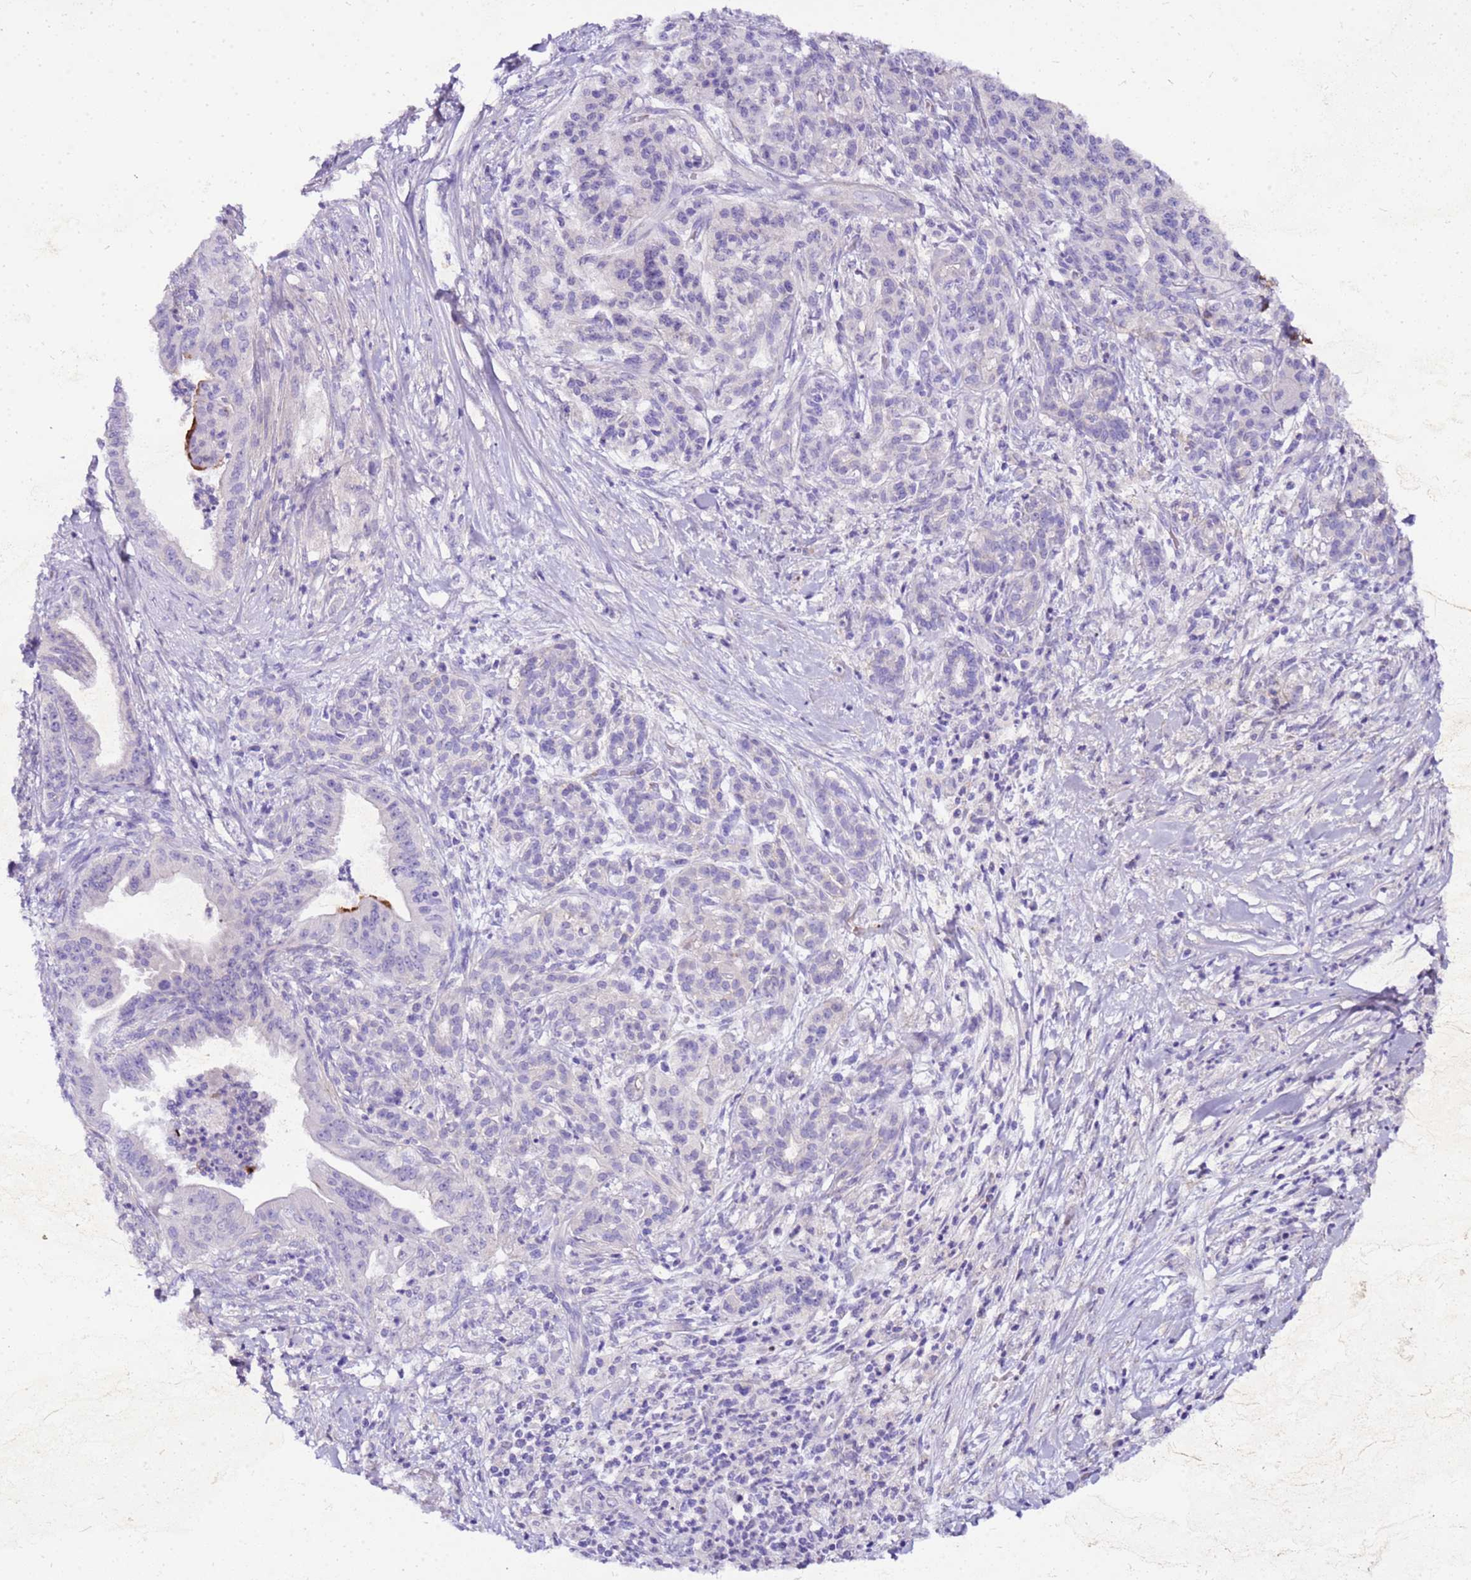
{"staining": {"intensity": "negative", "quantity": "none", "location": "none"}, "tissue": "pancreatic cancer", "cell_type": "Tumor cells", "image_type": "cancer", "snomed": [{"axis": "morphology", "description": "Adenocarcinoma, NOS"}, {"axis": "topography", "description": "Pancreas"}], "caption": "This image is of pancreatic adenocarcinoma stained with immunohistochemistry to label a protein in brown with the nuclei are counter-stained blue. There is no staining in tumor cells.", "gene": "DCDC2B", "patient": {"sex": "male", "age": 58}}